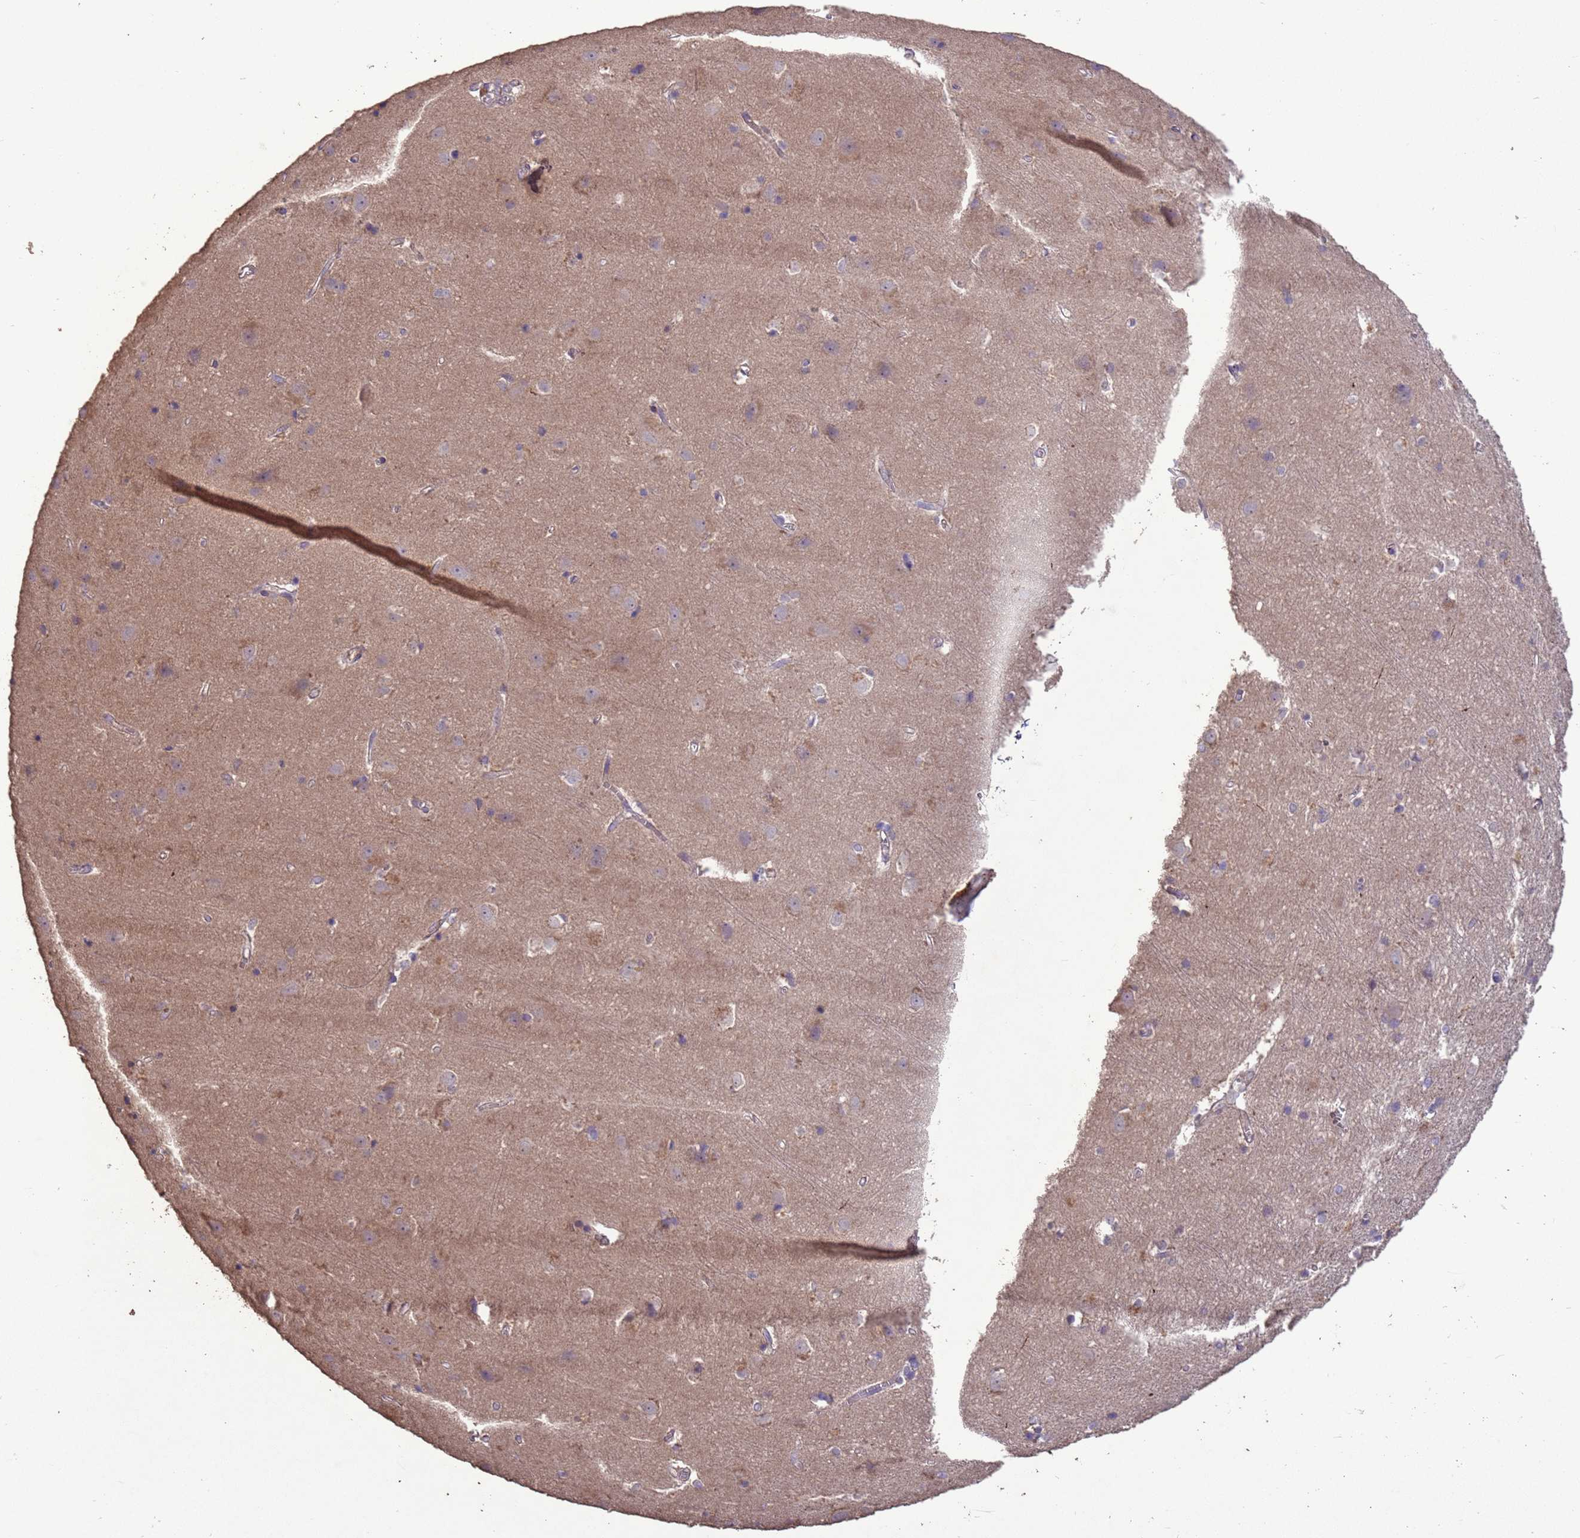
{"staining": {"intensity": "weak", "quantity": ">75%", "location": "cytoplasmic/membranous"}, "tissue": "cerebral cortex", "cell_type": "Endothelial cells", "image_type": "normal", "snomed": [{"axis": "morphology", "description": "Normal tissue, NOS"}, {"axis": "topography", "description": "Cerebral cortex"}], "caption": "This image shows immunohistochemistry (IHC) staining of normal cerebral cortex, with low weak cytoplasmic/membranous staining in about >75% of endothelial cells.", "gene": "SLC9B2", "patient": {"sex": "male", "age": 54}}